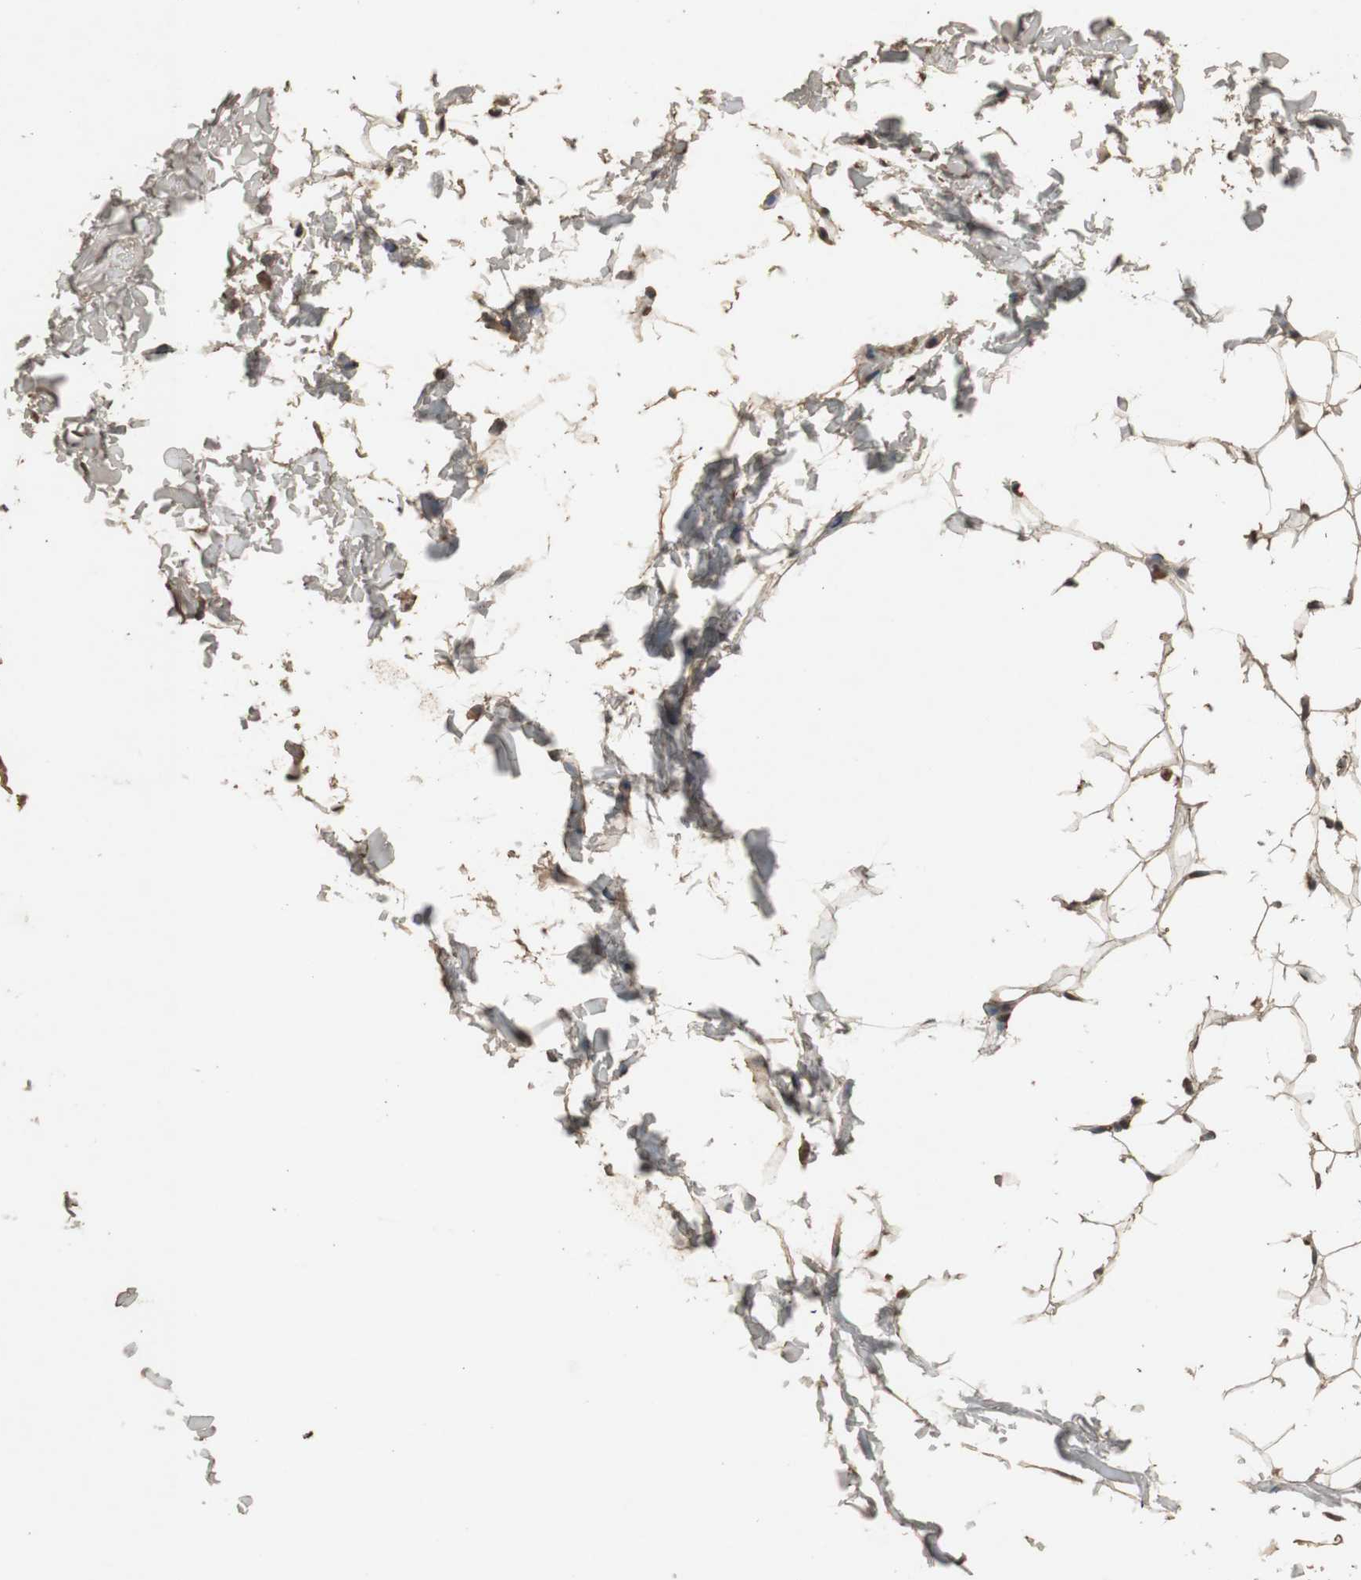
{"staining": {"intensity": "moderate", "quantity": "25%-75%", "location": "cytoplasmic/membranous"}, "tissue": "adipose tissue", "cell_type": "Adipocytes", "image_type": "normal", "snomed": [{"axis": "morphology", "description": "Normal tissue, NOS"}, {"axis": "topography", "description": "Soft tissue"}], "caption": "Immunohistochemical staining of benign human adipose tissue displays moderate cytoplasmic/membranous protein expression in about 25%-75% of adipocytes.", "gene": "EMX1", "patient": {"sex": "male", "age": 26}}